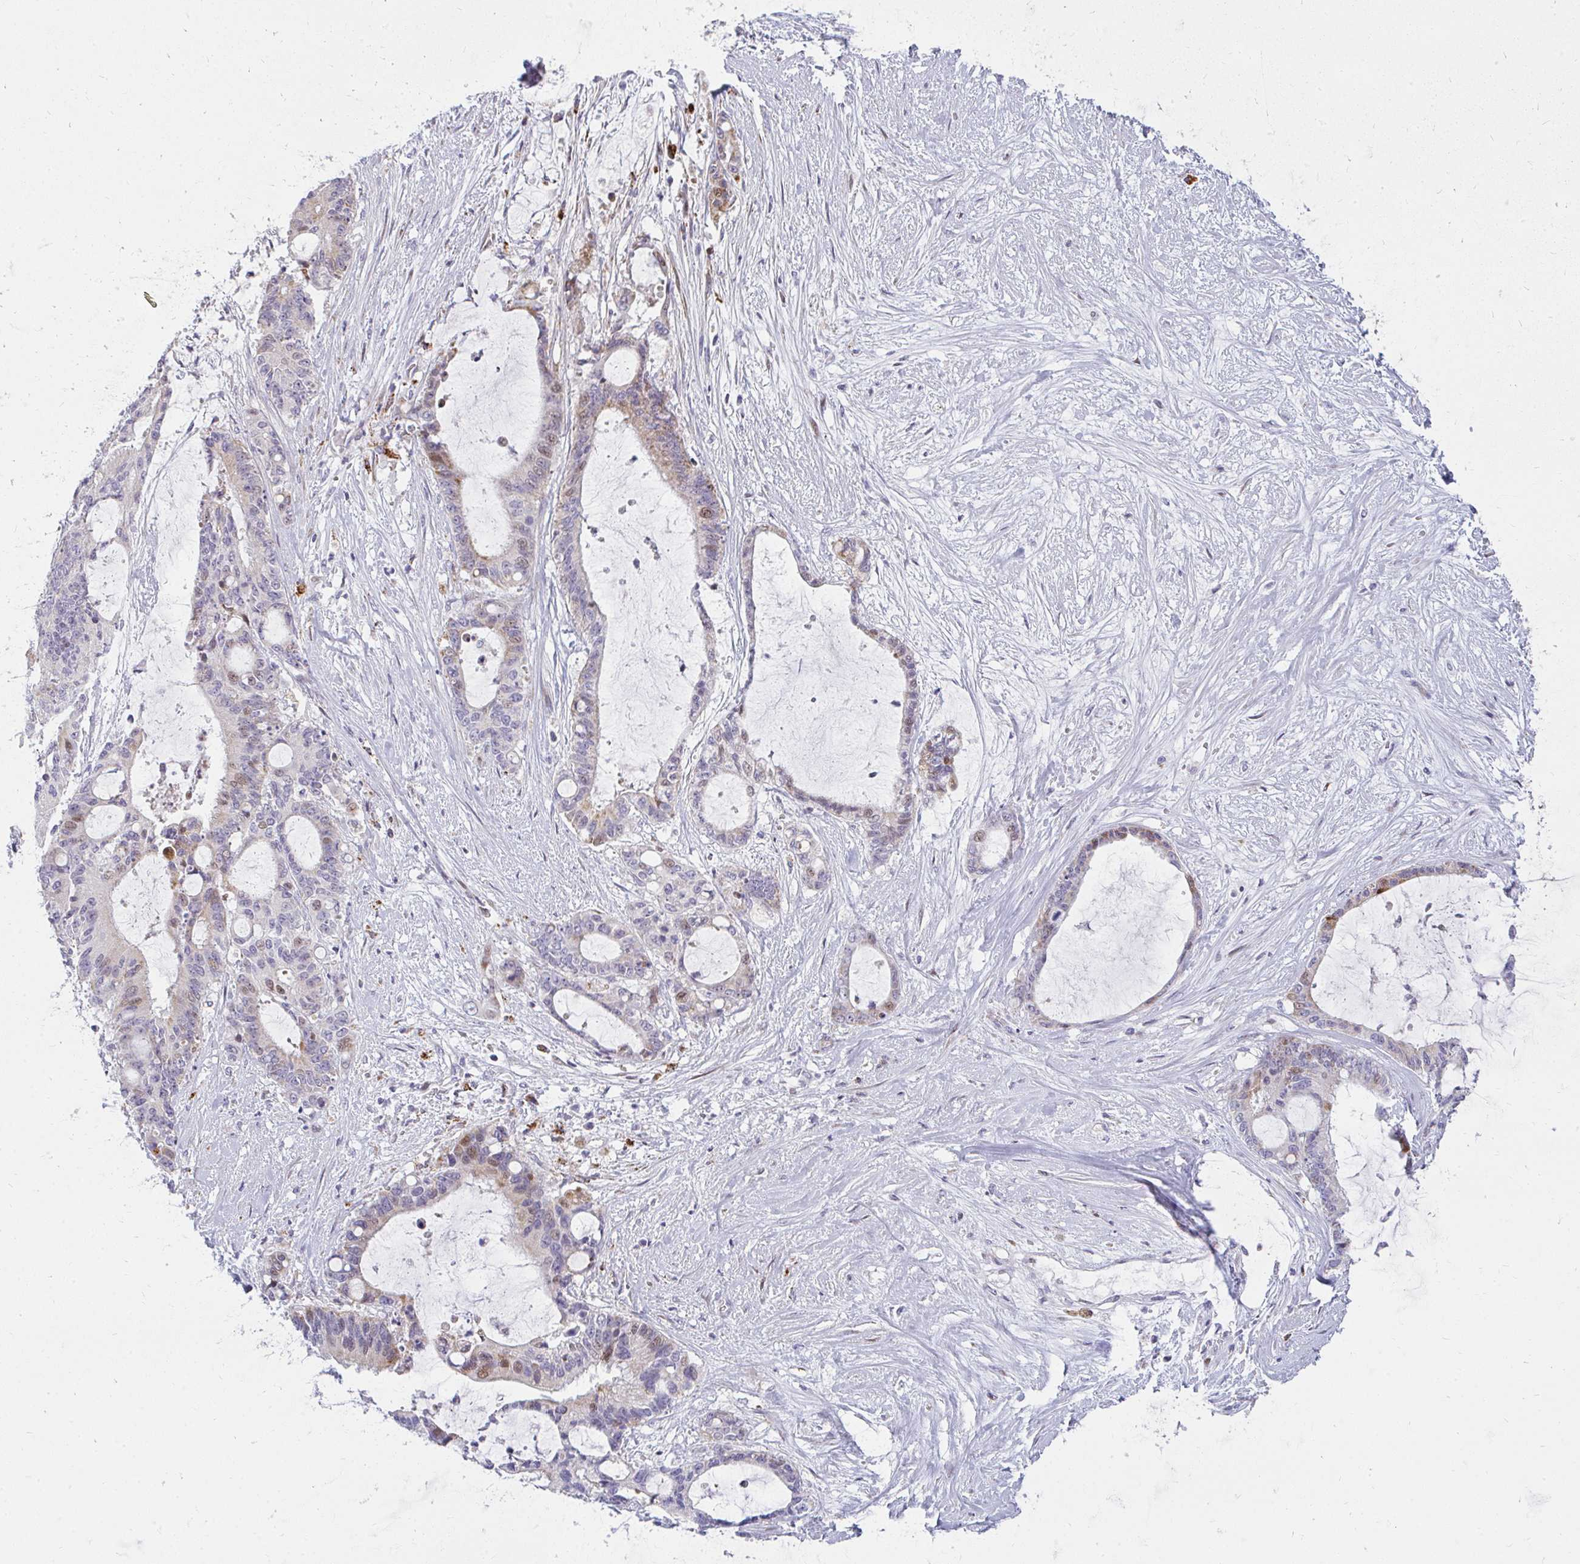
{"staining": {"intensity": "moderate", "quantity": "<25%", "location": "nuclear"}, "tissue": "liver cancer", "cell_type": "Tumor cells", "image_type": "cancer", "snomed": [{"axis": "morphology", "description": "Normal tissue, NOS"}, {"axis": "morphology", "description": "Cholangiocarcinoma"}, {"axis": "topography", "description": "Liver"}, {"axis": "topography", "description": "Peripheral nerve tissue"}], "caption": "Moderate nuclear protein expression is identified in approximately <25% of tumor cells in cholangiocarcinoma (liver).", "gene": "PLA2G5", "patient": {"sex": "female", "age": 73}}